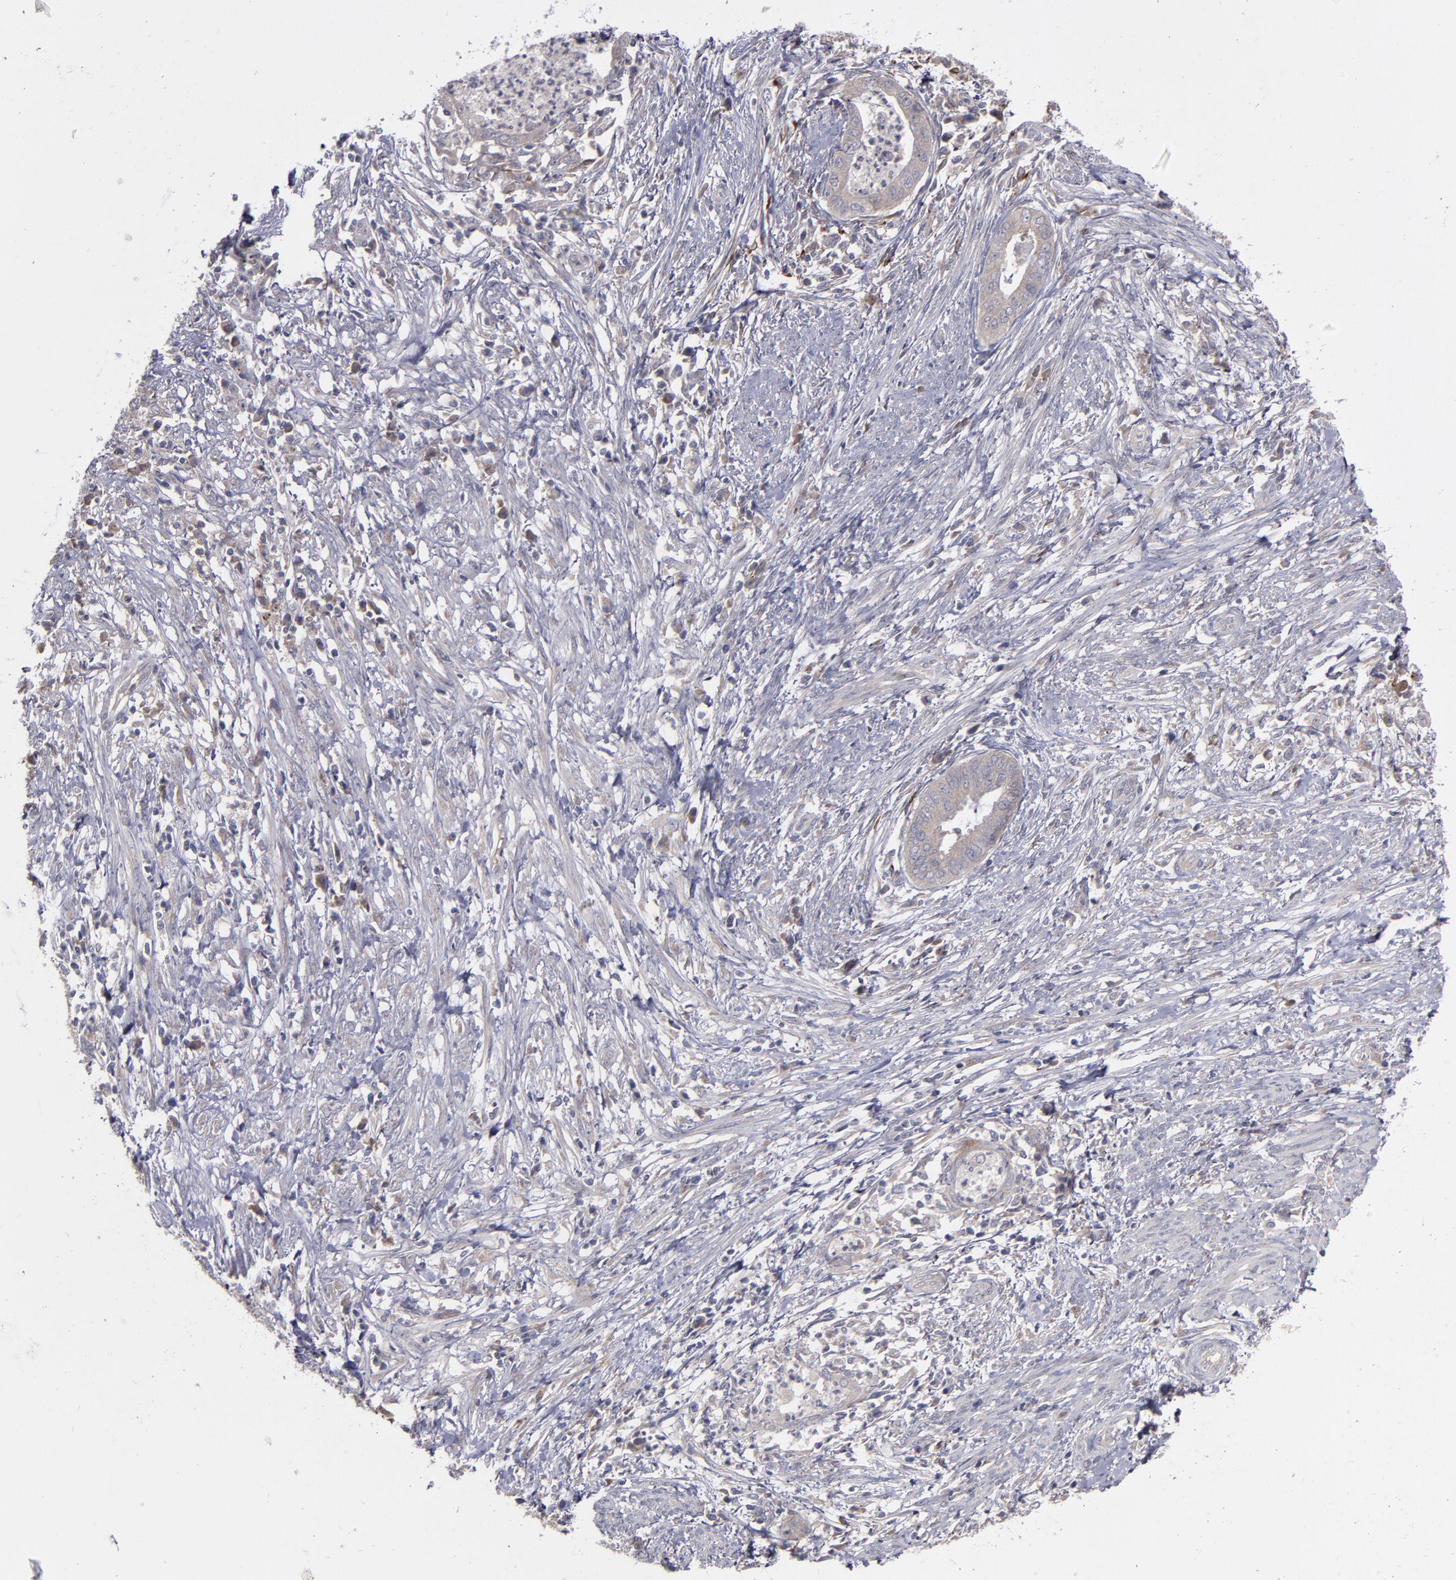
{"staining": {"intensity": "weak", "quantity": ">75%", "location": "cytoplasmic/membranous"}, "tissue": "endometrial cancer", "cell_type": "Tumor cells", "image_type": "cancer", "snomed": [{"axis": "morphology", "description": "Necrosis, NOS"}, {"axis": "morphology", "description": "Adenocarcinoma, NOS"}, {"axis": "topography", "description": "Endometrium"}], "caption": "Immunohistochemical staining of human adenocarcinoma (endometrial) reveals low levels of weak cytoplasmic/membranous staining in approximately >75% of tumor cells.", "gene": "MMP11", "patient": {"sex": "female", "age": 79}}